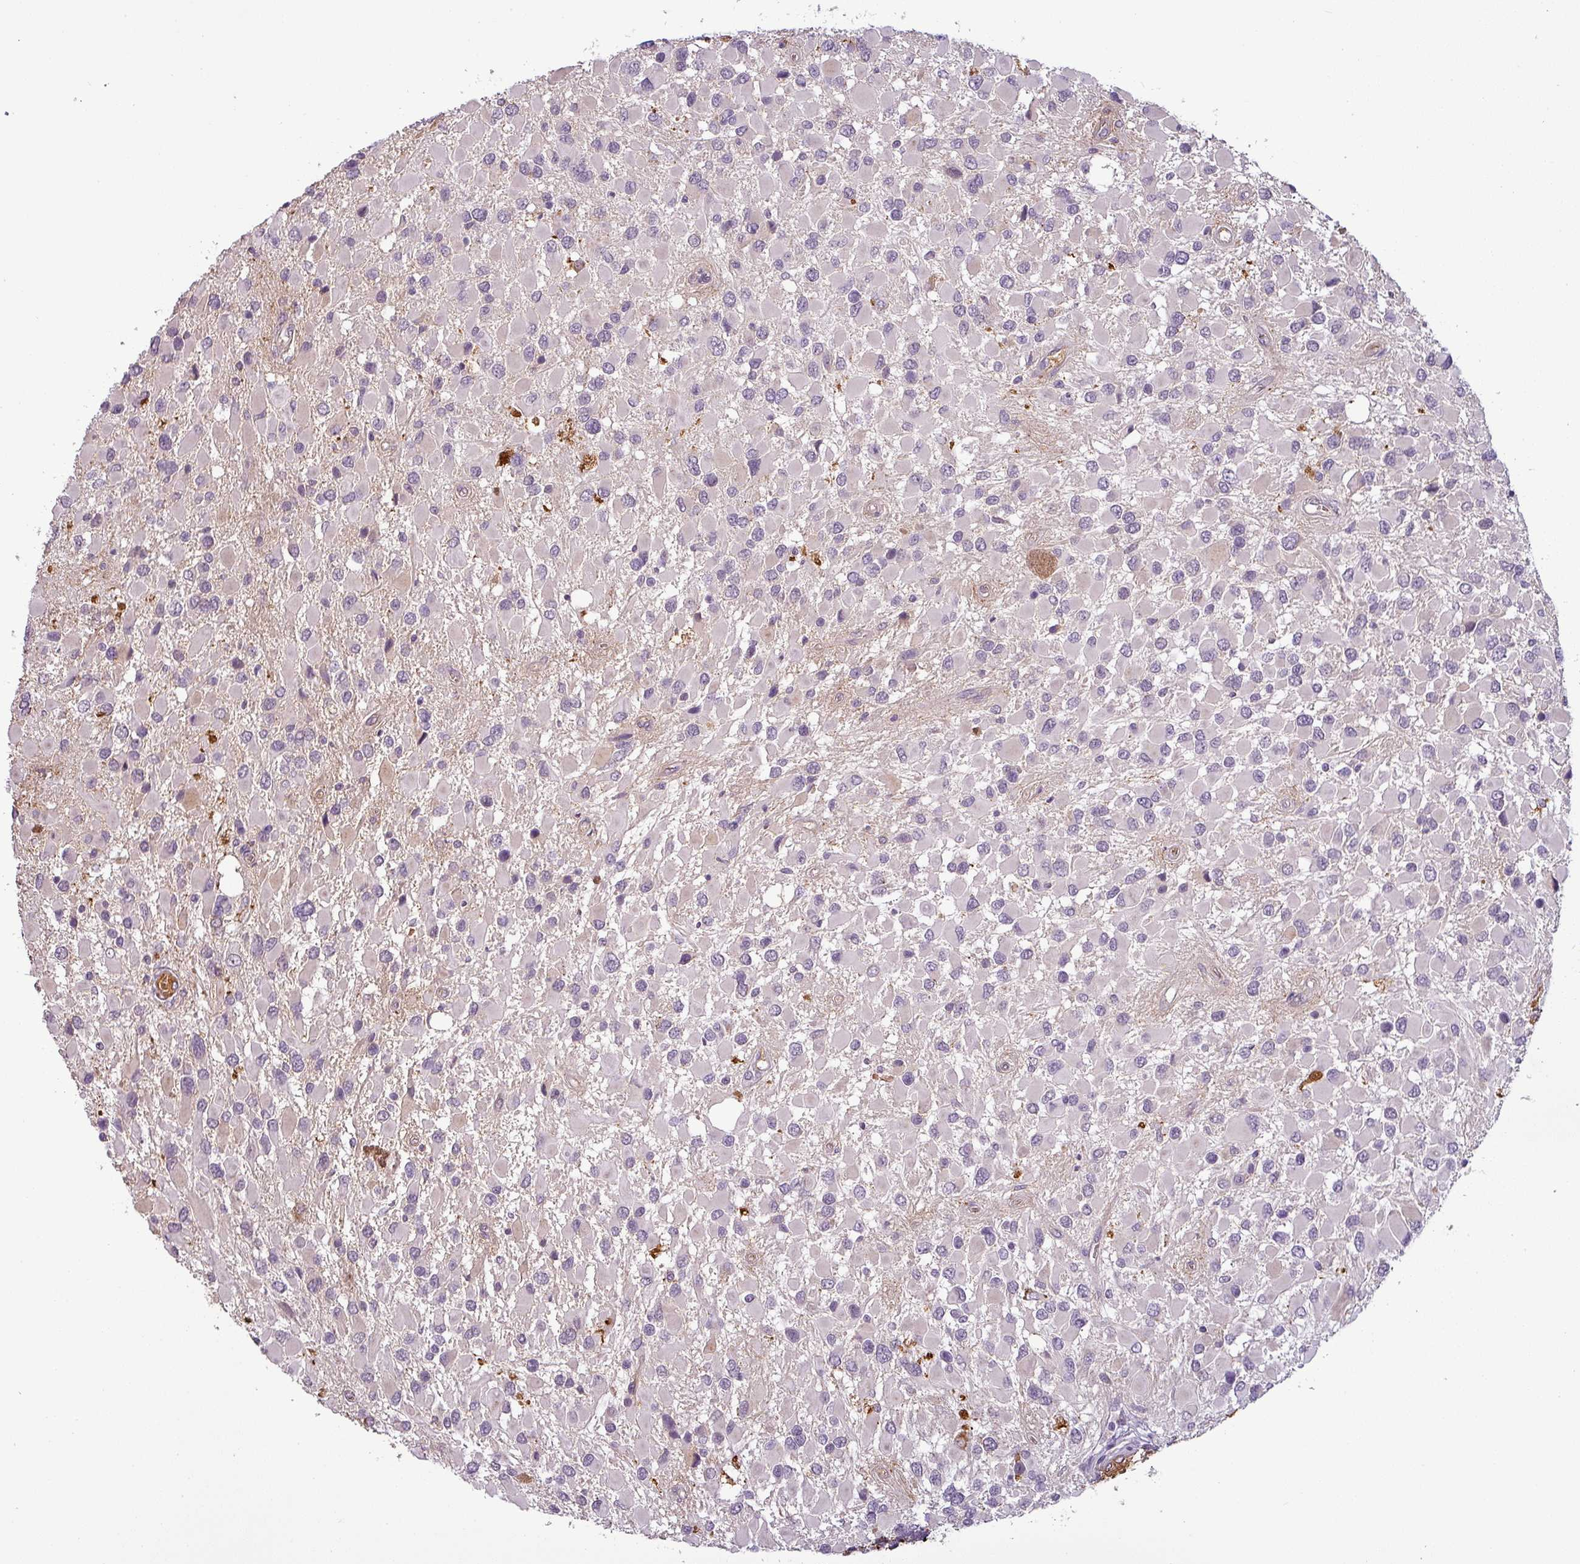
{"staining": {"intensity": "negative", "quantity": "none", "location": "none"}, "tissue": "glioma", "cell_type": "Tumor cells", "image_type": "cancer", "snomed": [{"axis": "morphology", "description": "Glioma, malignant, High grade"}, {"axis": "topography", "description": "Brain"}], "caption": "DAB immunohistochemical staining of human malignant high-grade glioma demonstrates no significant expression in tumor cells.", "gene": "APOC1", "patient": {"sex": "male", "age": 53}}